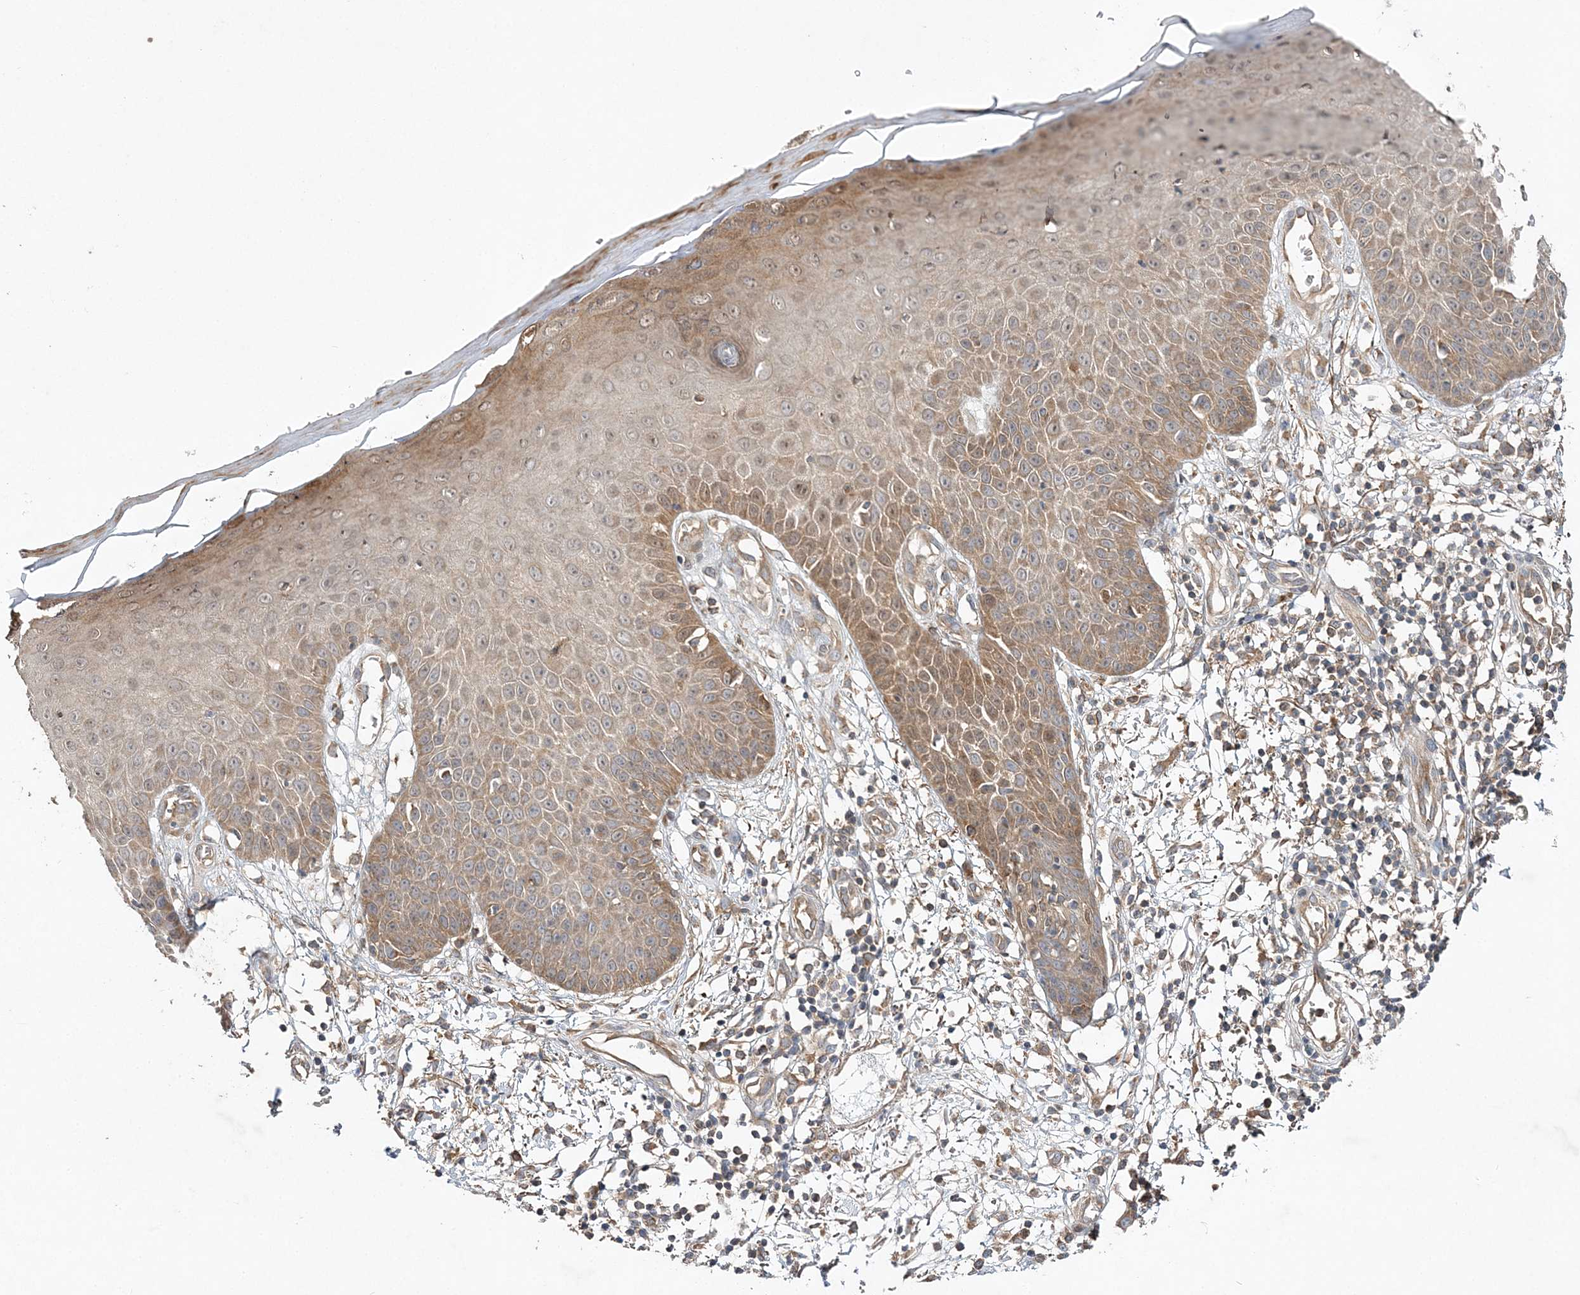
{"staining": {"intensity": "moderate", "quantity": ">75%", "location": "cytoplasmic/membranous"}, "tissue": "skin", "cell_type": "Fibroblasts", "image_type": "normal", "snomed": [{"axis": "morphology", "description": "Normal tissue, NOS"}, {"axis": "morphology", "description": "Inflammation, NOS"}, {"axis": "topography", "description": "Skin"}], "caption": "The immunohistochemical stain highlights moderate cytoplasmic/membranous staining in fibroblasts of unremarkable skin. (DAB IHC, brown staining for protein, blue staining for nuclei).", "gene": "TMEM9B", "patient": {"sex": "female", "age": 44}}